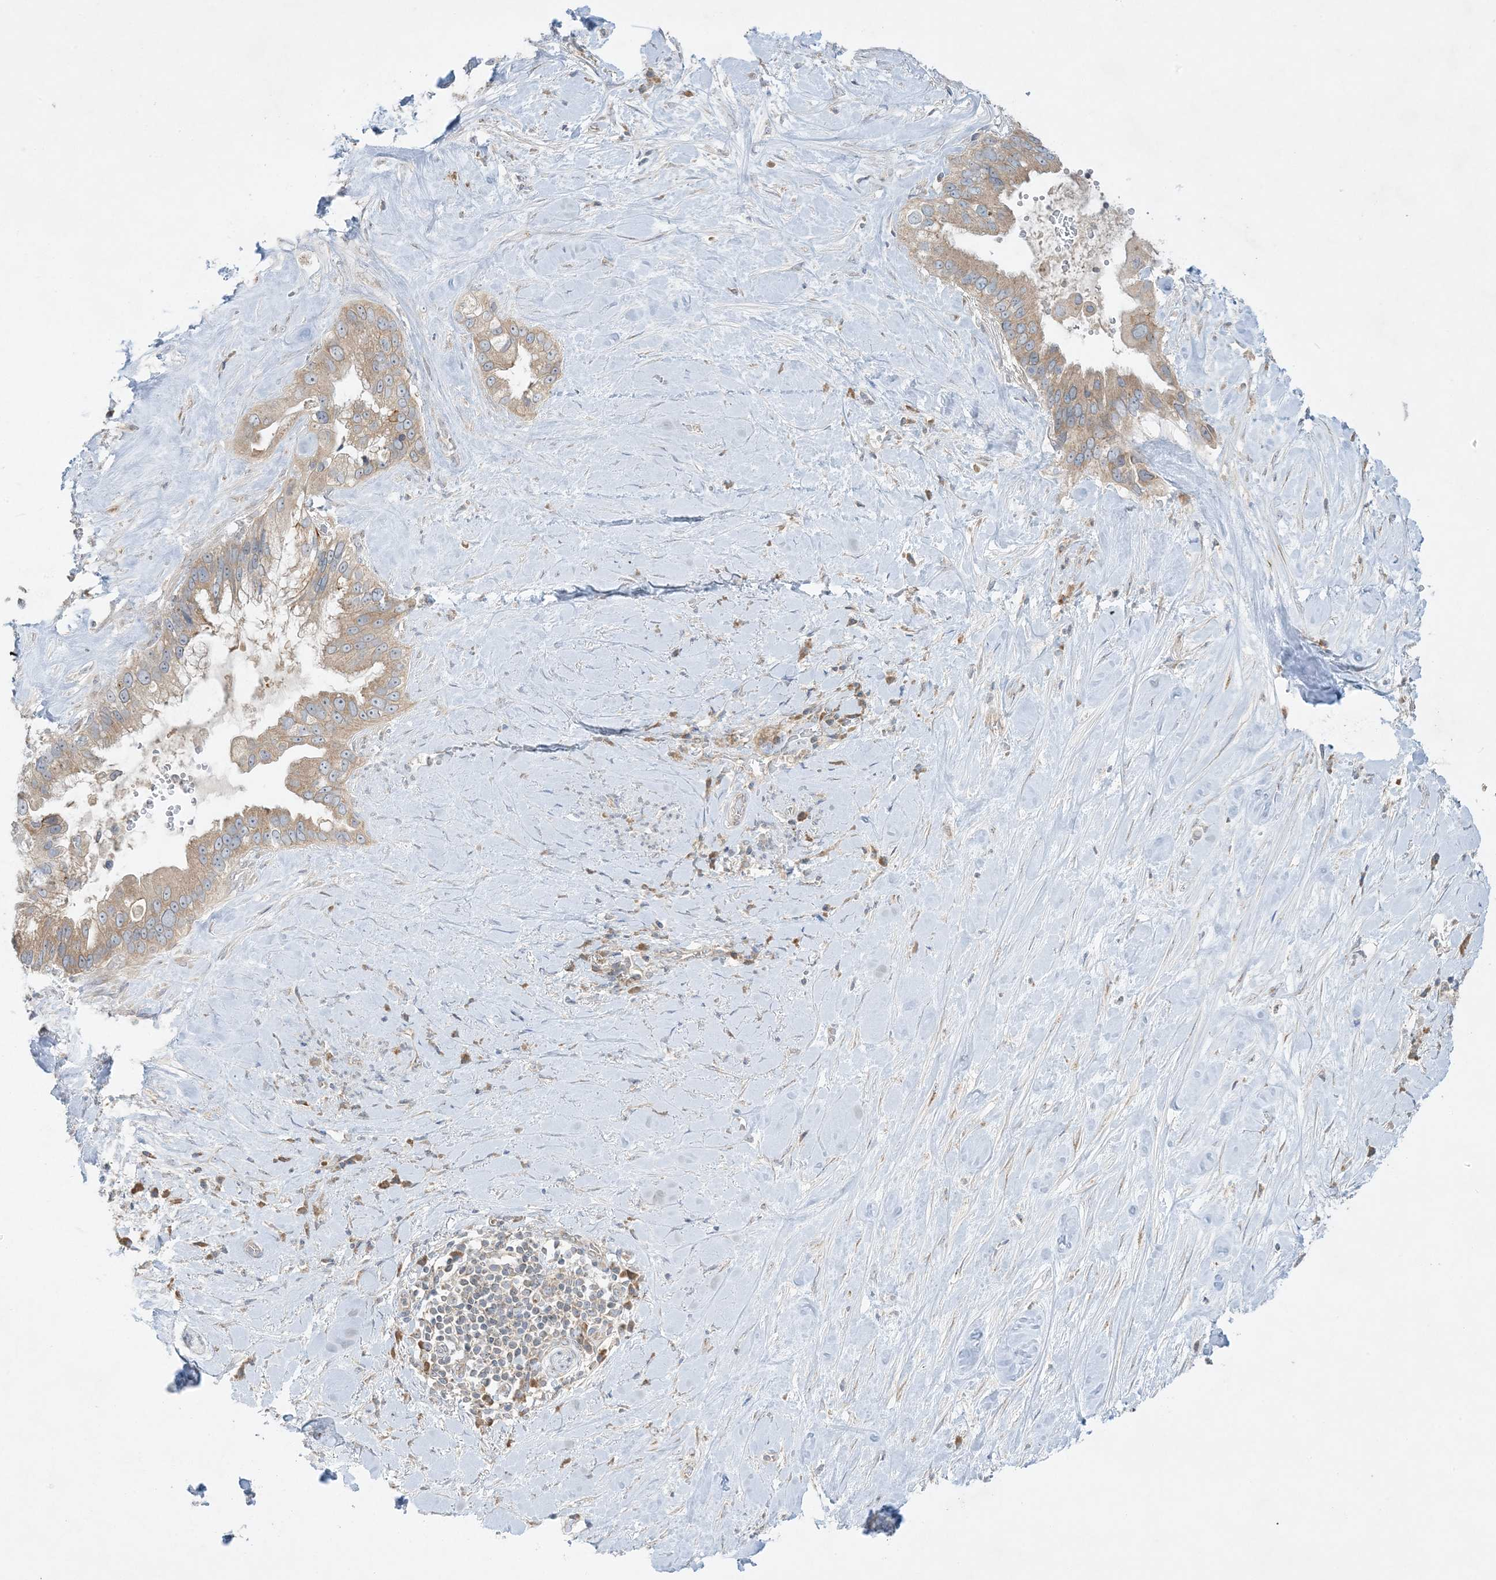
{"staining": {"intensity": "moderate", "quantity": ">75%", "location": "cytoplasmic/membranous"}, "tissue": "pancreatic cancer", "cell_type": "Tumor cells", "image_type": "cancer", "snomed": [{"axis": "morphology", "description": "Inflammation, NOS"}, {"axis": "morphology", "description": "Adenocarcinoma, NOS"}, {"axis": "topography", "description": "Pancreas"}], "caption": "Pancreatic cancer stained for a protein (brown) reveals moderate cytoplasmic/membranous positive staining in approximately >75% of tumor cells.", "gene": "RPP40", "patient": {"sex": "female", "age": 56}}